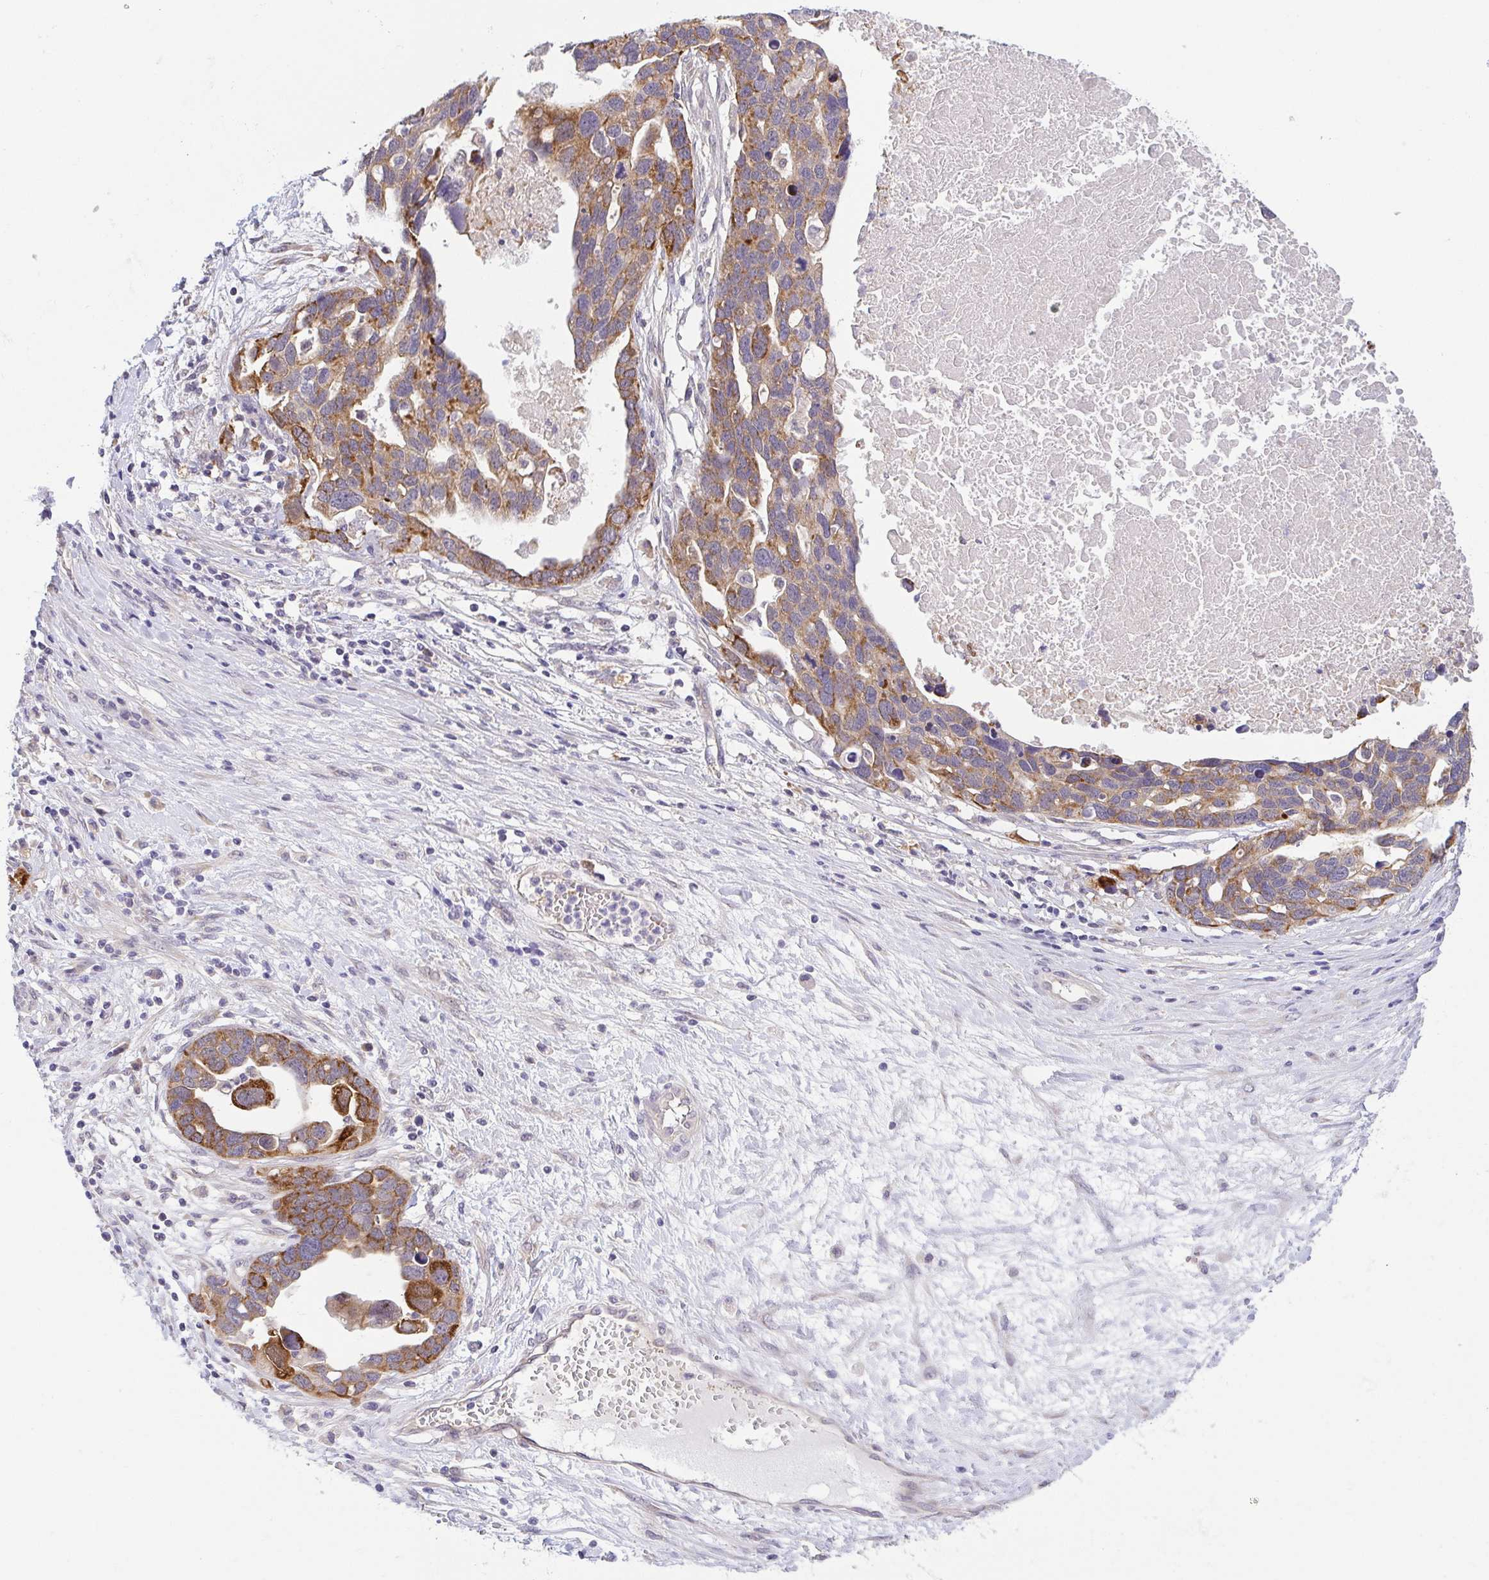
{"staining": {"intensity": "strong", "quantity": ">75%", "location": "cytoplasmic/membranous"}, "tissue": "ovarian cancer", "cell_type": "Tumor cells", "image_type": "cancer", "snomed": [{"axis": "morphology", "description": "Cystadenocarcinoma, serous, NOS"}, {"axis": "topography", "description": "Ovary"}], "caption": "Ovarian cancer (serous cystadenocarcinoma) stained for a protein (brown) shows strong cytoplasmic/membranous positive staining in approximately >75% of tumor cells.", "gene": "BCL2L1", "patient": {"sex": "female", "age": 54}}